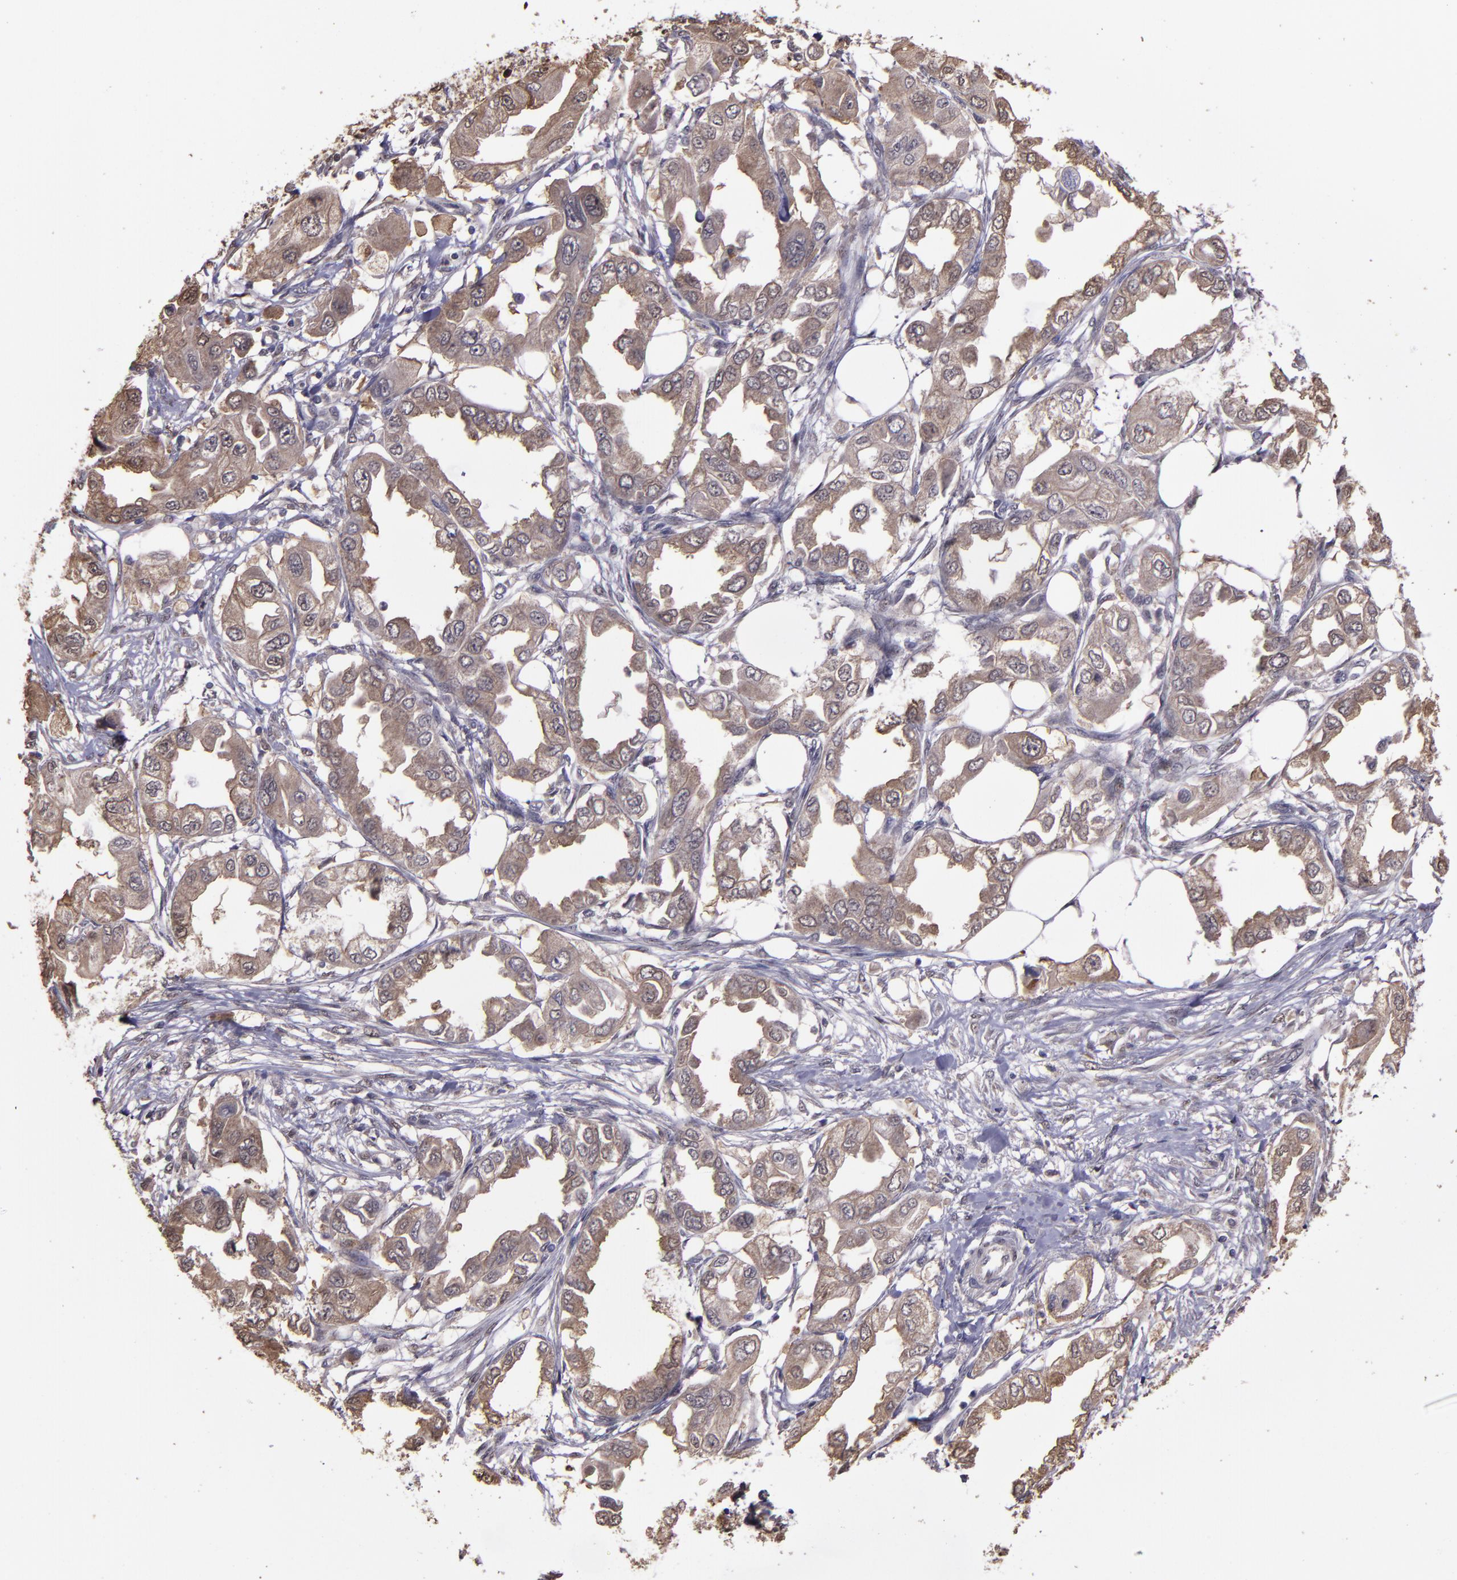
{"staining": {"intensity": "moderate", "quantity": ">75%", "location": "cytoplasmic/membranous"}, "tissue": "endometrial cancer", "cell_type": "Tumor cells", "image_type": "cancer", "snomed": [{"axis": "morphology", "description": "Adenocarcinoma, NOS"}, {"axis": "topography", "description": "Endometrium"}], "caption": "This histopathology image reveals IHC staining of human adenocarcinoma (endometrial), with medium moderate cytoplasmic/membranous staining in about >75% of tumor cells.", "gene": "SERPINF2", "patient": {"sex": "female", "age": 67}}